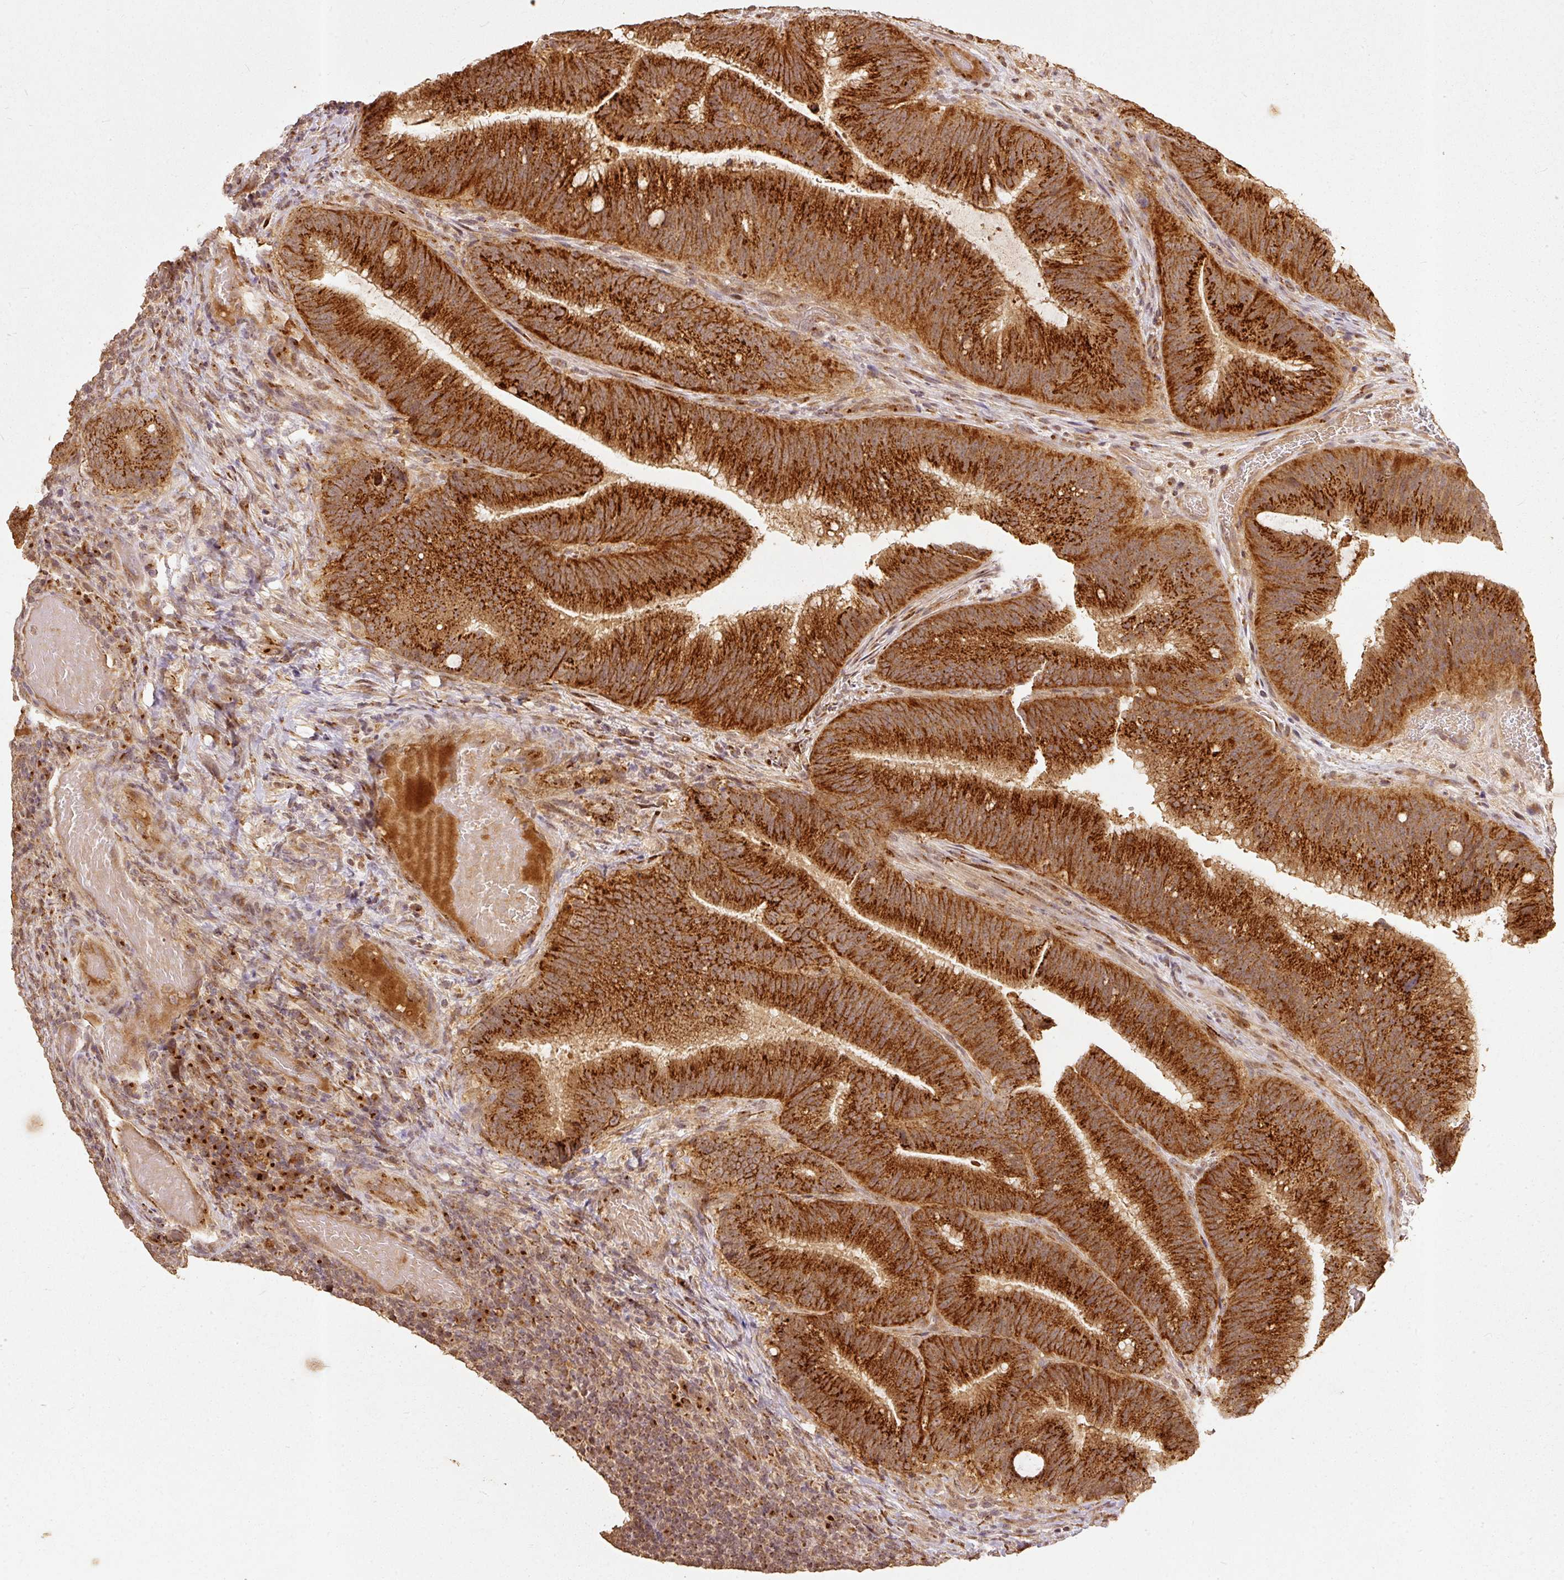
{"staining": {"intensity": "strong", "quantity": ">75%", "location": "cytoplasmic/membranous"}, "tissue": "colorectal cancer", "cell_type": "Tumor cells", "image_type": "cancer", "snomed": [{"axis": "morphology", "description": "Adenocarcinoma, NOS"}, {"axis": "topography", "description": "Colon"}], "caption": "Adenocarcinoma (colorectal) stained for a protein displays strong cytoplasmic/membranous positivity in tumor cells.", "gene": "FUT8", "patient": {"sex": "female", "age": 43}}